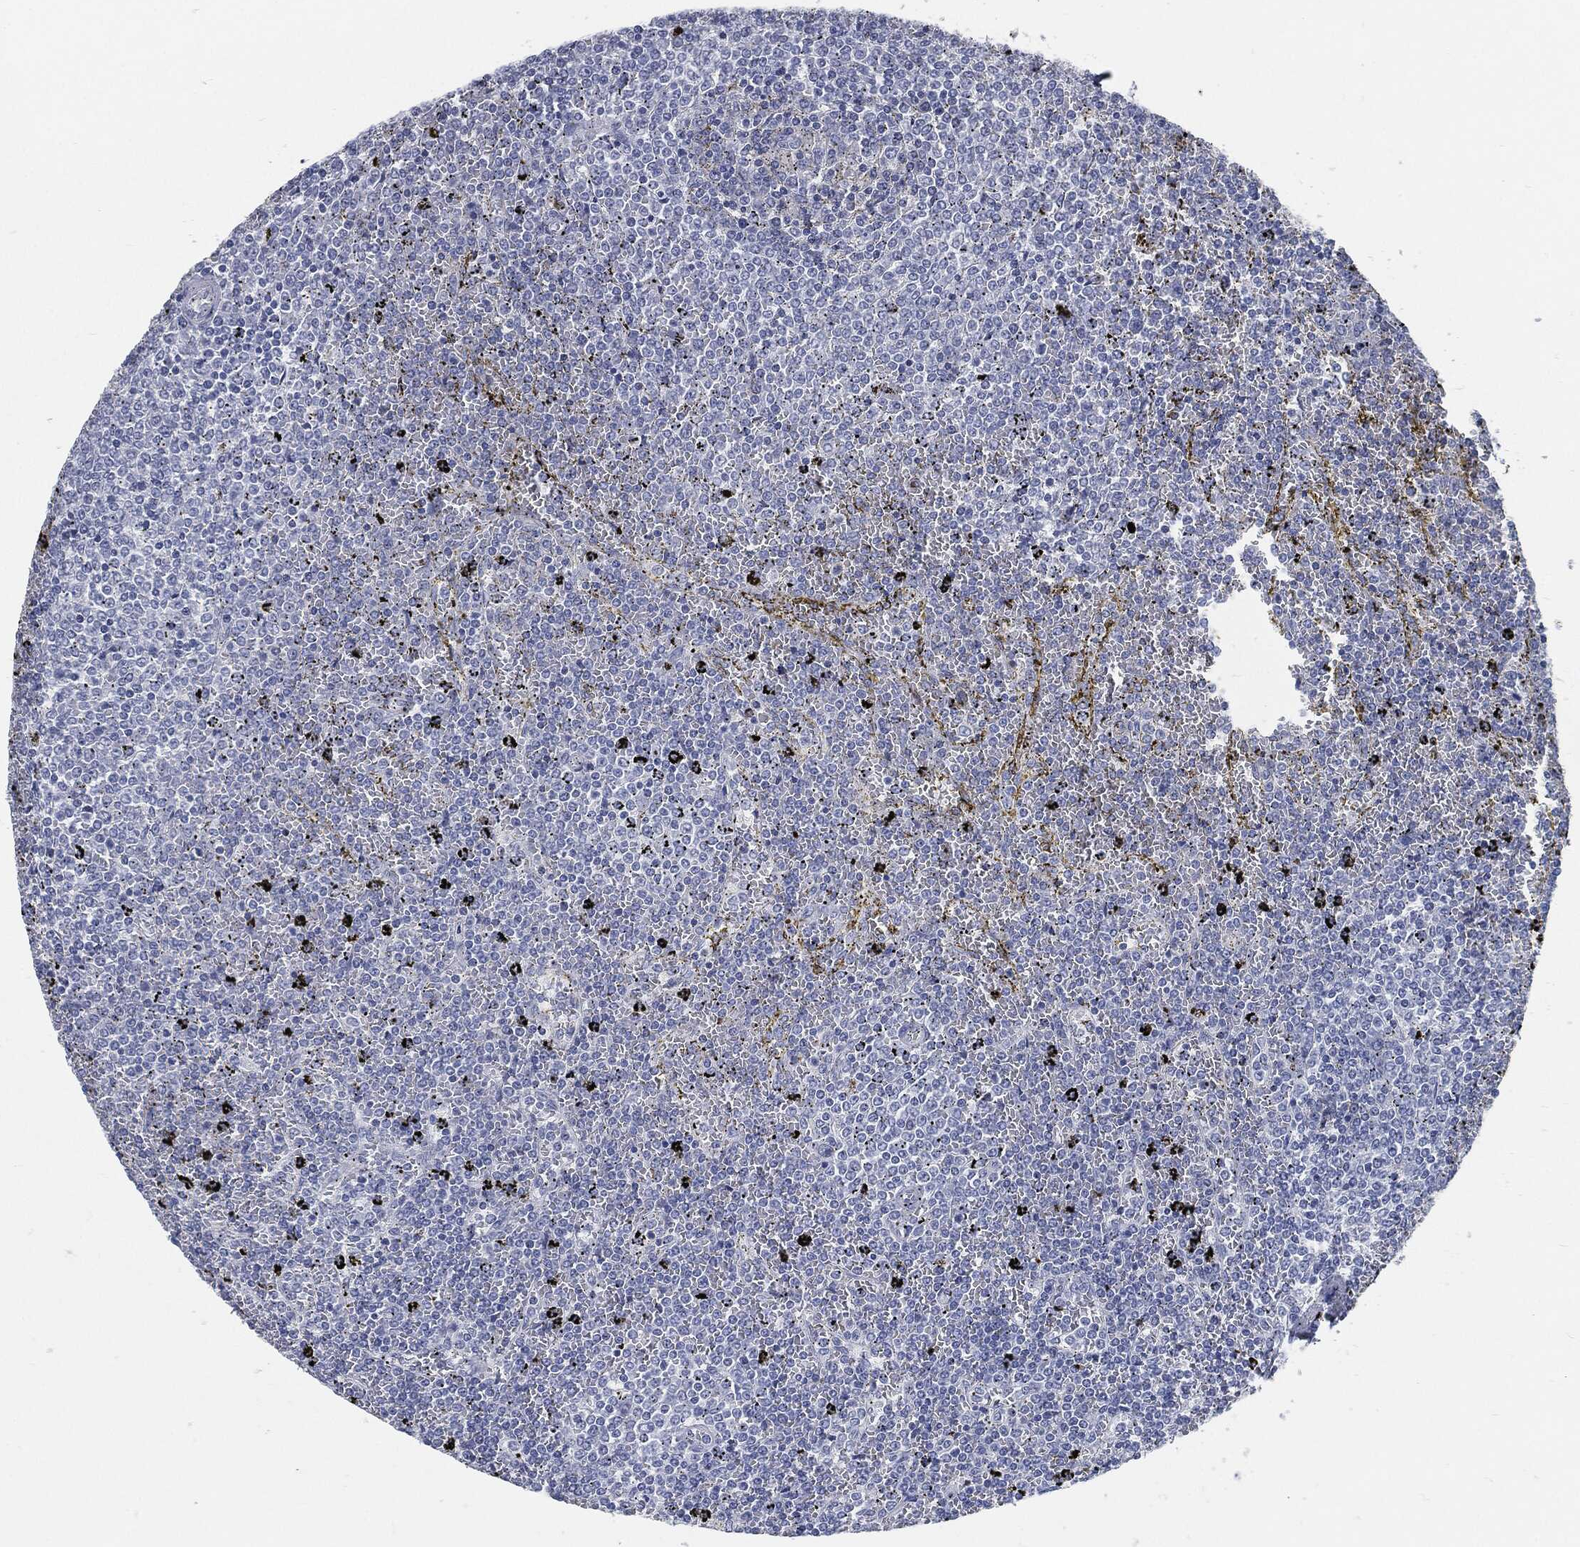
{"staining": {"intensity": "negative", "quantity": "none", "location": "none"}, "tissue": "lymphoma", "cell_type": "Tumor cells", "image_type": "cancer", "snomed": [{"axis": "morphology", "description": "Malignant lymphoma, non-Hodgkin's type, Low grade"}, {"axis": "topography", "description": "Spleen"}], "caption": "Malignant lymphoma, non-Hodgkin's type (low-grade) was stained to show a protein in brown. There is no significant expression in tumor cells.", "gene": "MST1", "patient": {"sex": "female", "age": 77}}